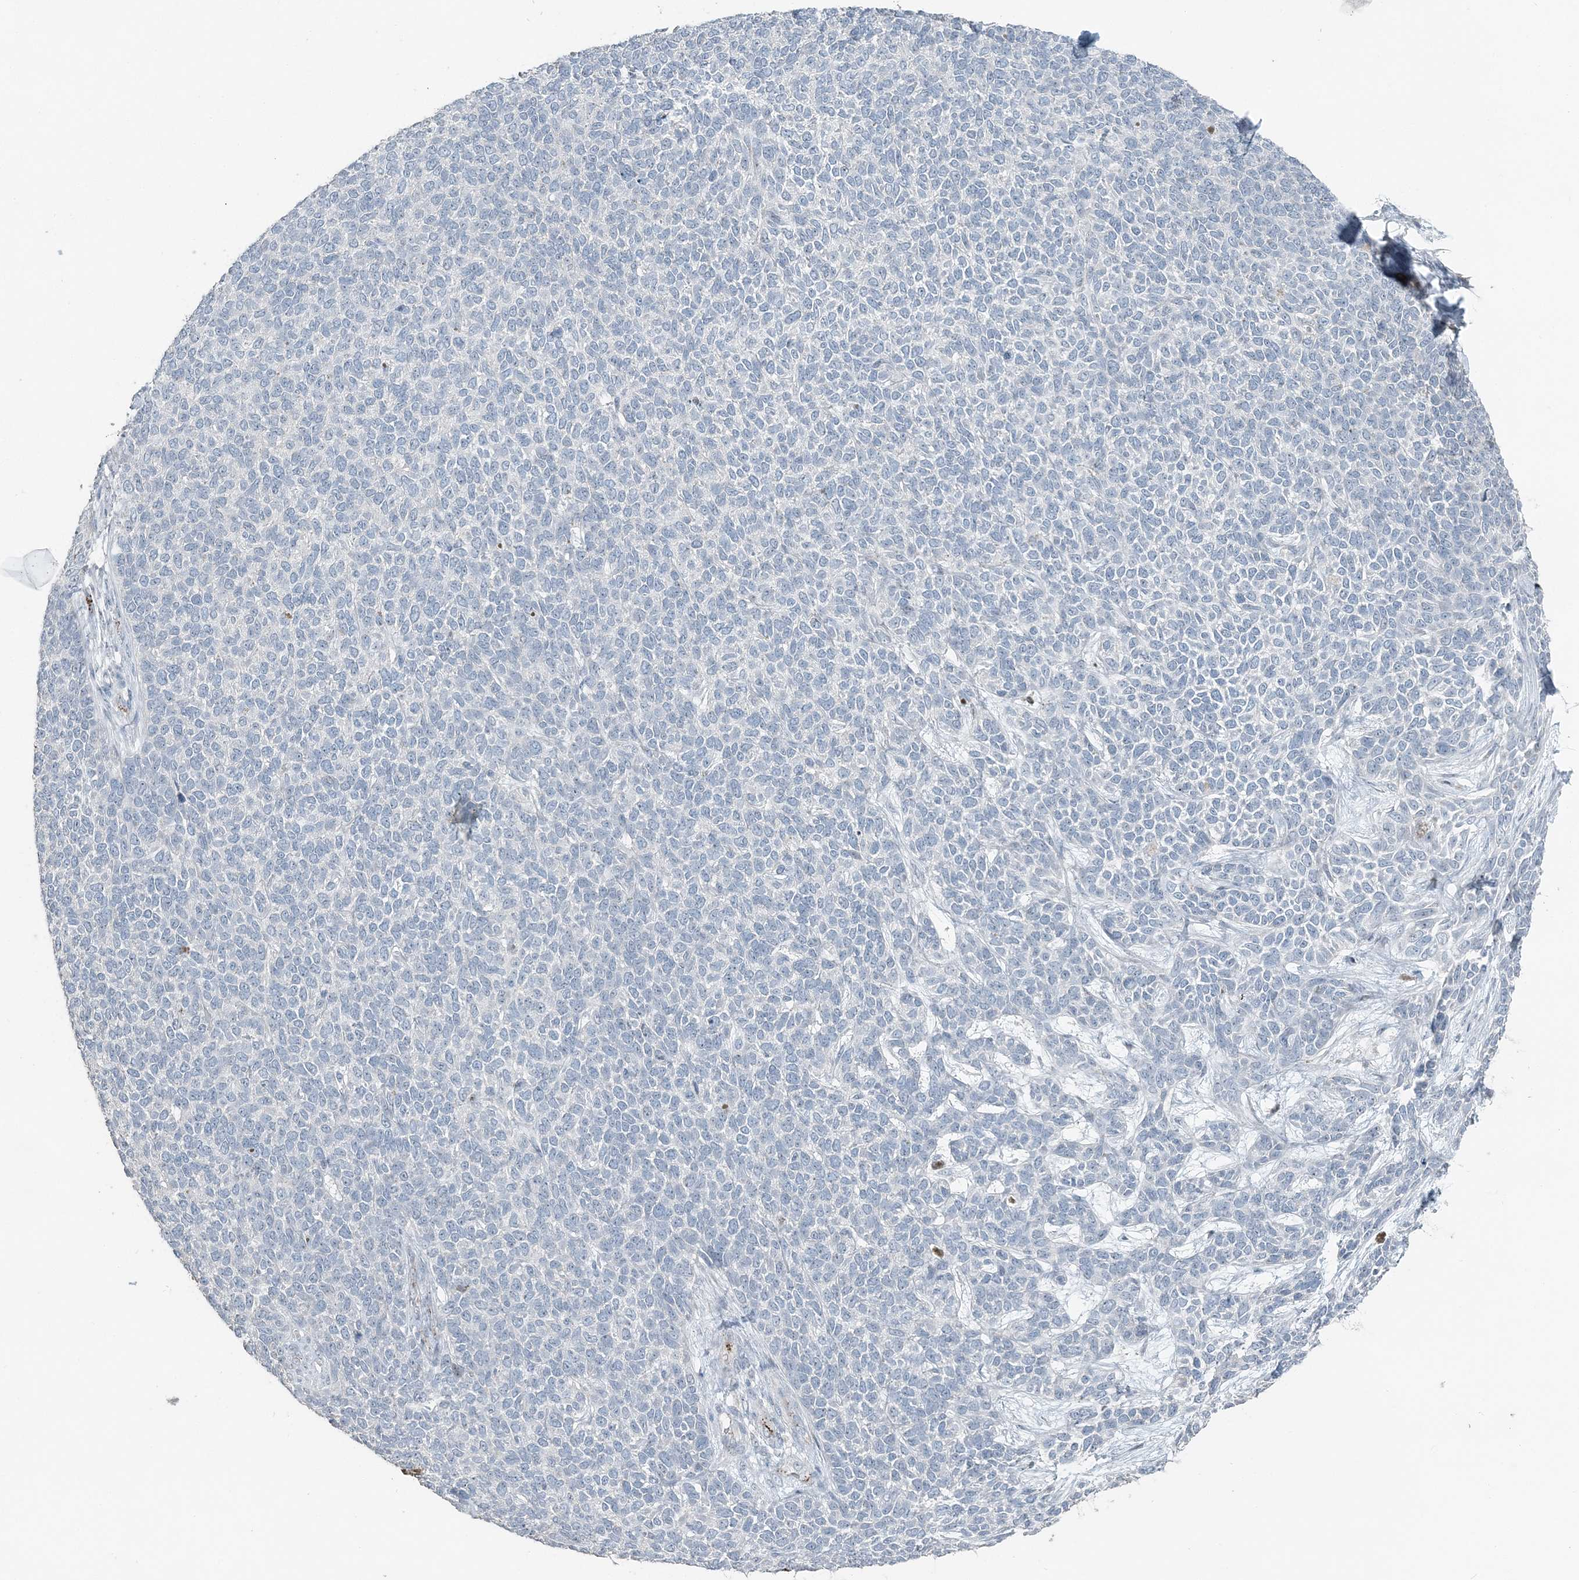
{"staining": {"intensity": "negative", "quantity": "none", "location": "none"}, "tissue": "skin cancer", "cell_type": "Tumor cells", "image_type": "cancer", "snomed": [{"axis": "morphology", "description": "Basal cell carcinoma"}, {"axis": "topography", "description": "Skin"}], "caption": "There is no significant positivity in tumor cells of skin basal cell carcinoma. Brightfield microscopy of immunohistochemistry stained with DAB (3,3'-diaminobenzidine) (brown) and hematoxylin (blue), captured at high magnification.", "gene": "ELOVL7", "patient": {"sex": "female", "age": 84}}